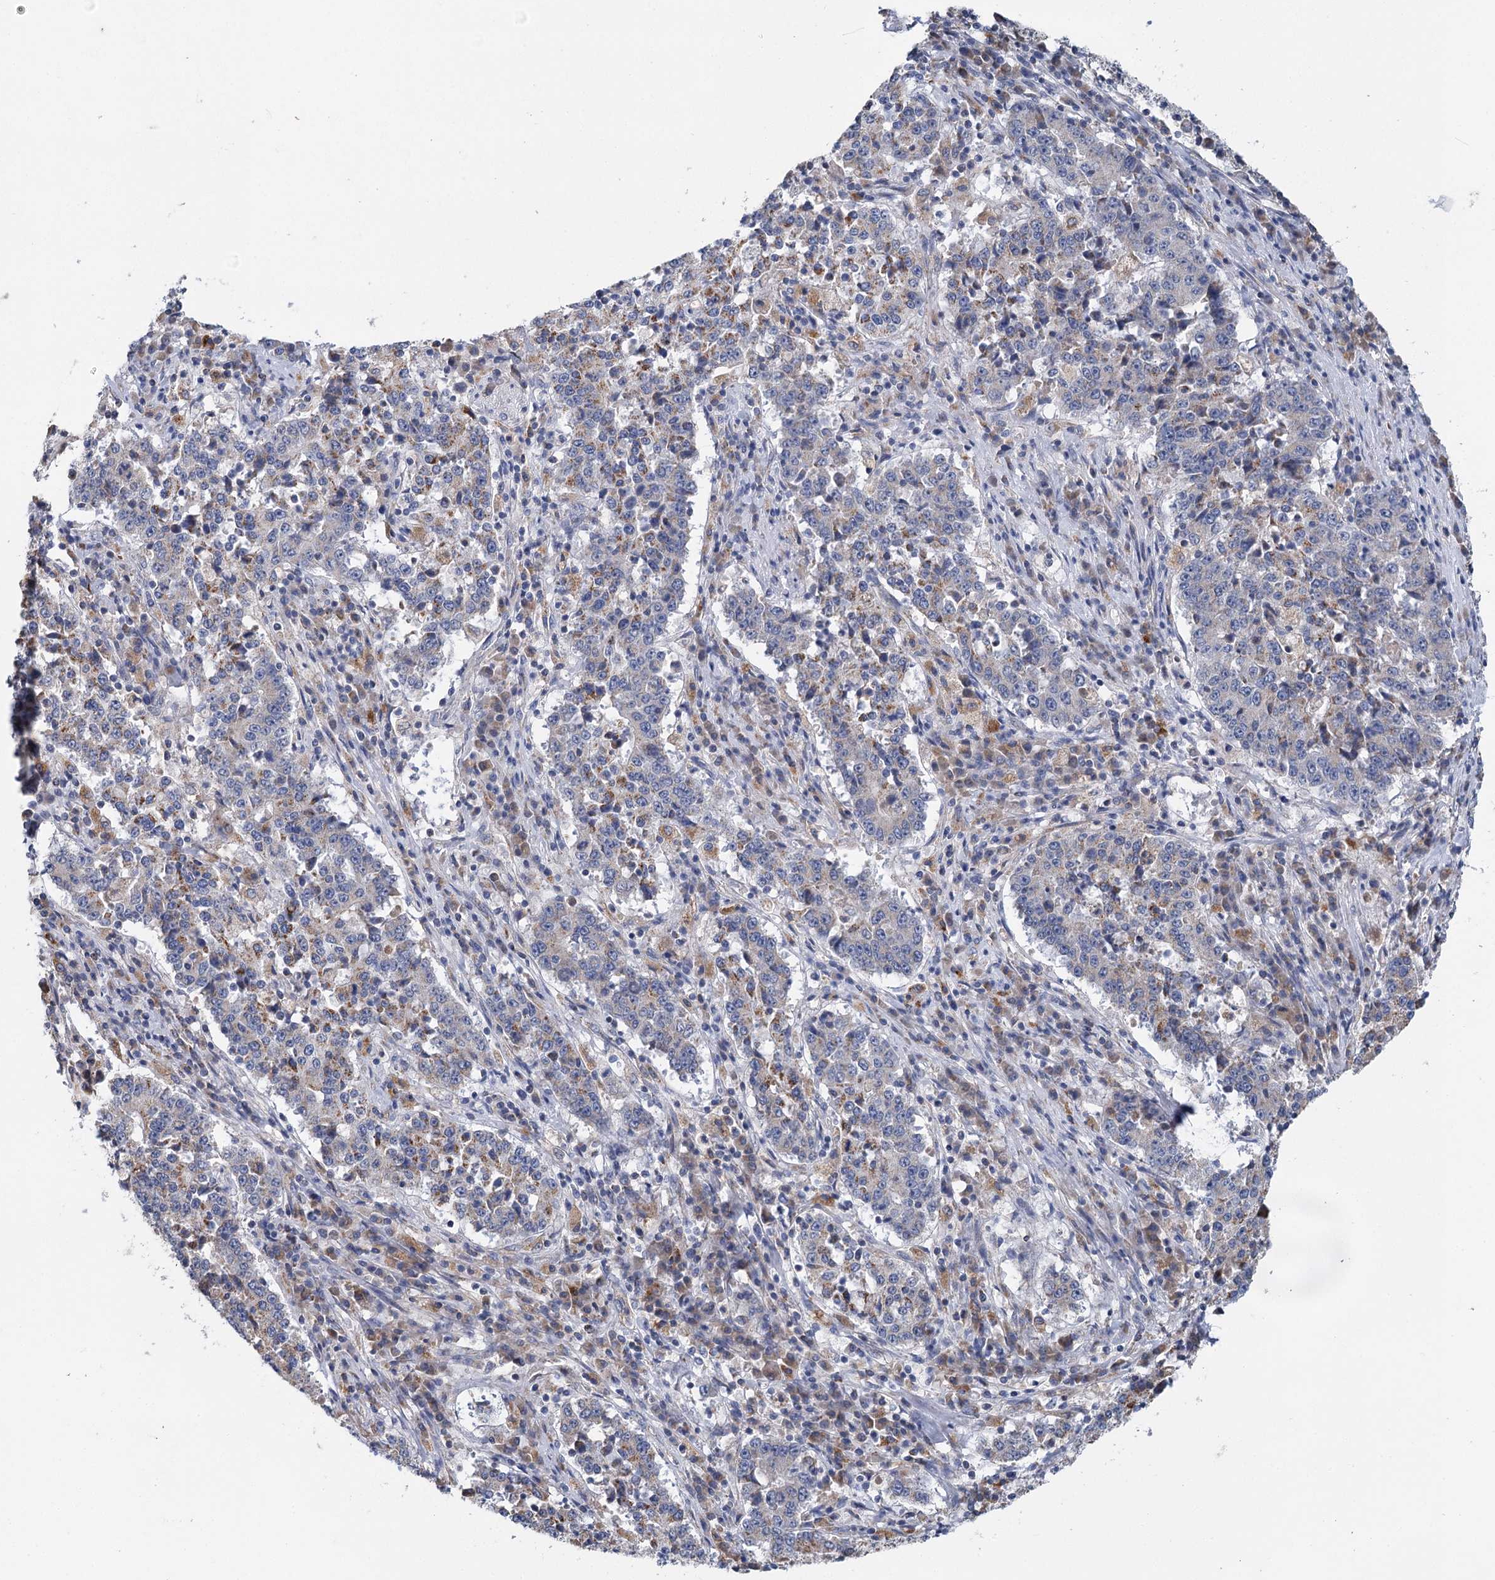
{"staining": {"intensity": "weak", "quantity": "<25%", "location": "cytoplasmic/membranous"}, "tissue": "stomach cancer", "cell_type": "Tumor cells", "image_type": "cancer", "snomed": [{"axis": "morphology", "description": "Adenocarcinoma, NOS"}, {"axis": "topography", "description": "Stomach"}], "caption": "IHC of stomach adenocarcinoma shows no staining in tumor cells. The staining was performed using DAB to visualize the protein expression in brown, while the nuclei were stained in blue with hematoxylin (Magnification: 20x).", "gene": "ANKRD16", "patient": {"sex": "male", "age": 59}}